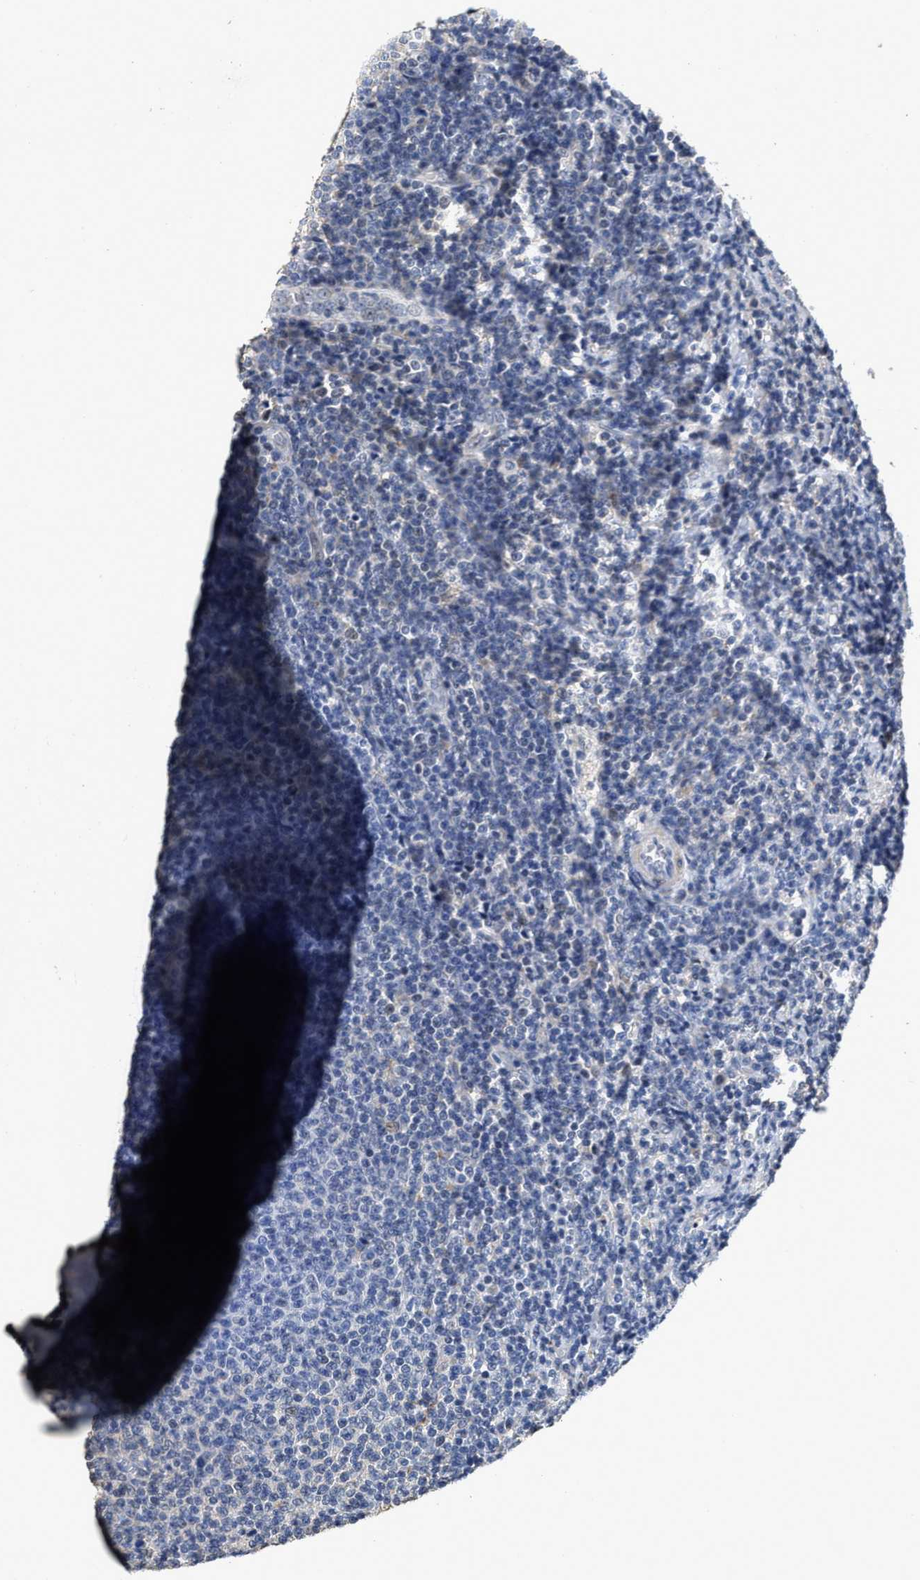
{"staining": {"intensity": "negative", "quantity": "none", "location": "none"}, "tissue": "lymphoma", "cell_type": "Tumor cells", "image_type": "cancer", "snomed": [{"axis": "morphology", "description": "Malignant lymphoma, non-Hodgkin's type, Low grade"}, {"axis": "topography", "description": "Lymph node"}], "caption": "Tumor cells are negative for brown protein staining in low-grade malignant lymphoma, non-Hodgkin's type.", "gene": "ZFAT", "patient": {"sex": "male", "age": 66}}